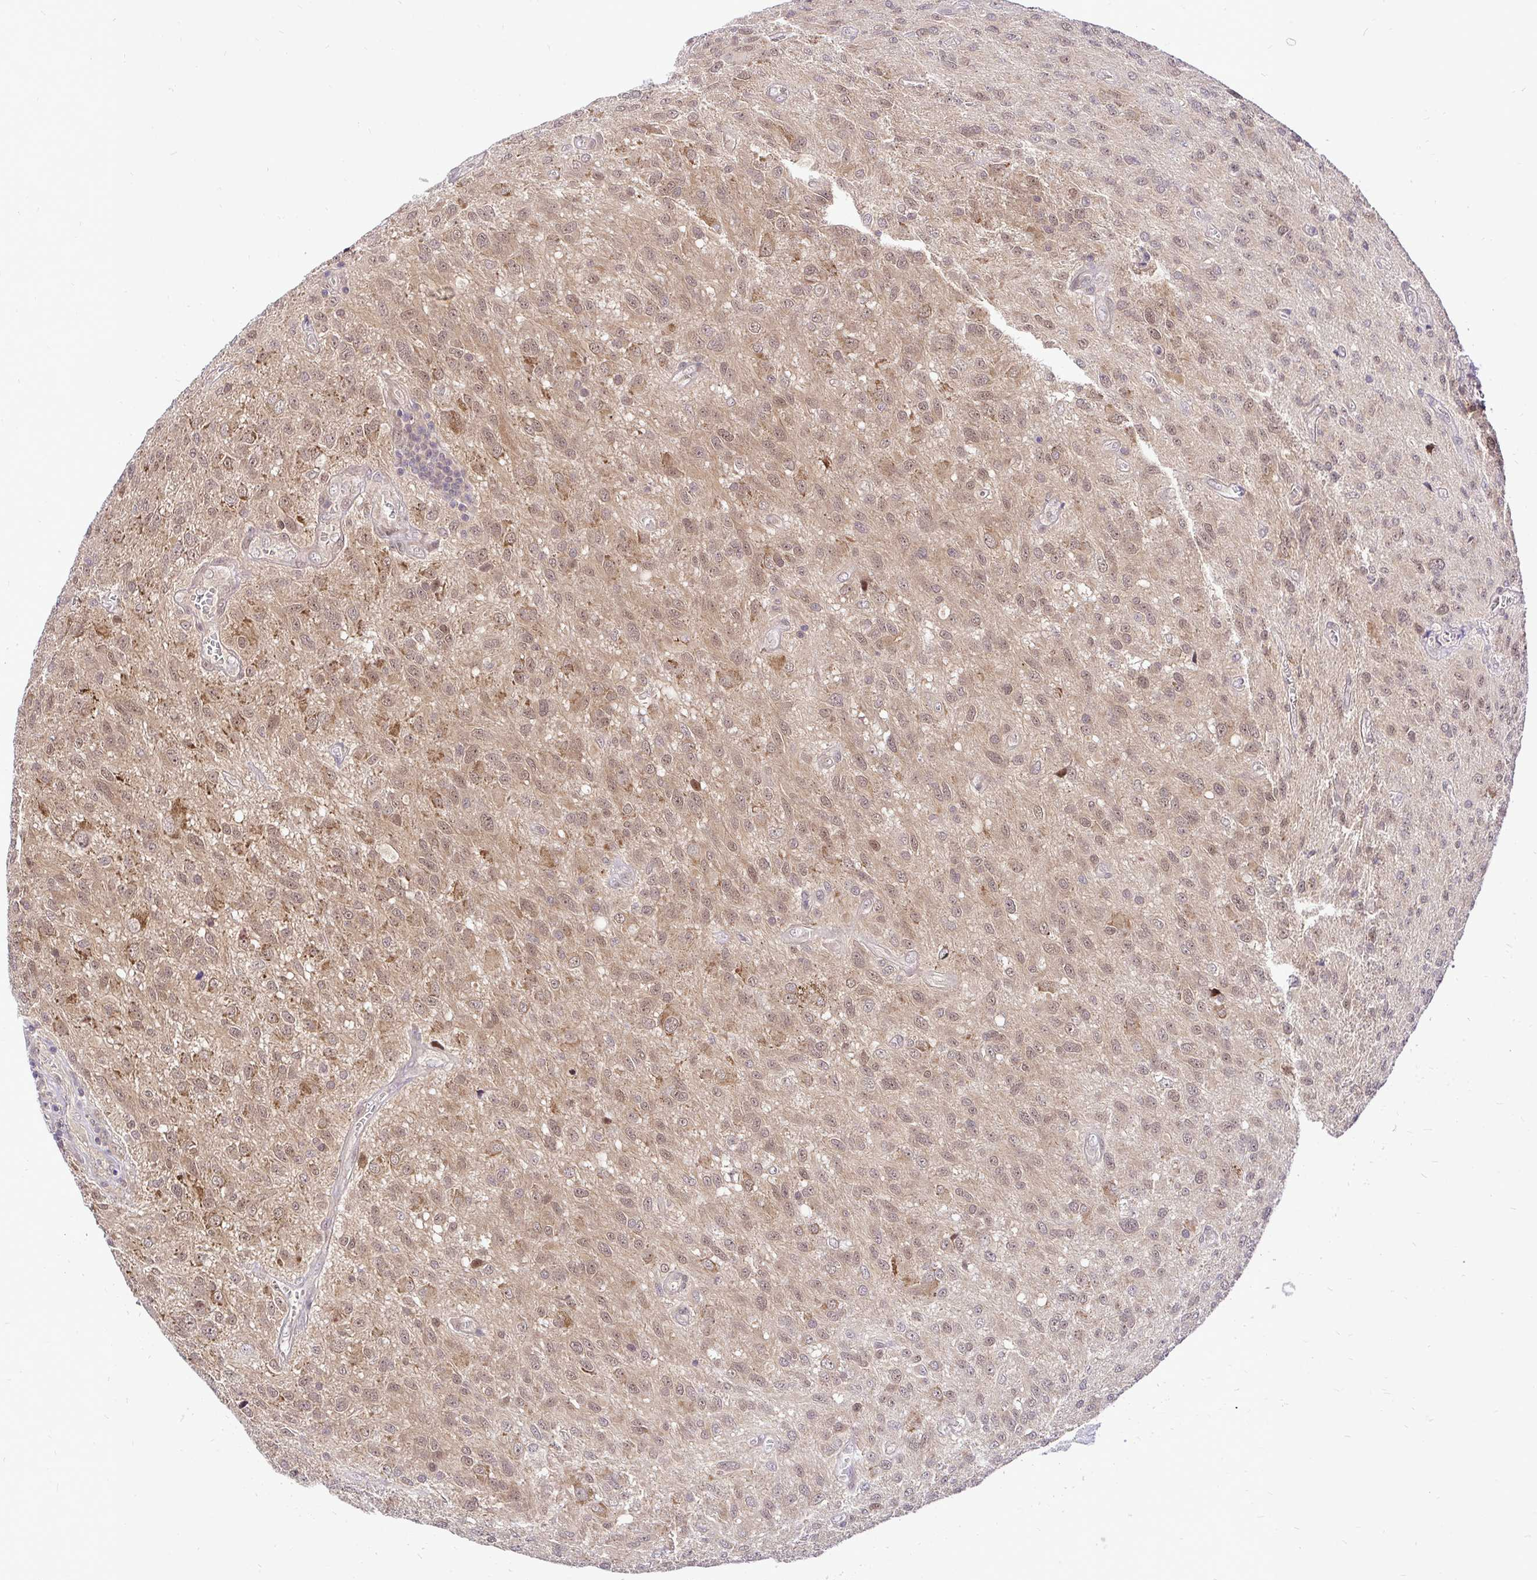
{"staining": {"intensity": "weak", "quantity": "25%-75%", "location": "cytoplasmic/membranous,nuclear"}, "tissue": "glioma", "cell_type": "Tumor cells", "image_type": "cancer", "snomed": [{"axis": "morphology", "description": "Glioma, malignant, Low grade"}, {"axis": "topography", "description": "Brain"}], "caption": "There is low levels of weak cytoplasmic/membranous and nuclear staining in tumor cells of glioma, as demonstrated by immunohistochemical staining (brown color).", "gene": "UBE2M", "patient": {"sex": "male", "age": 66}}